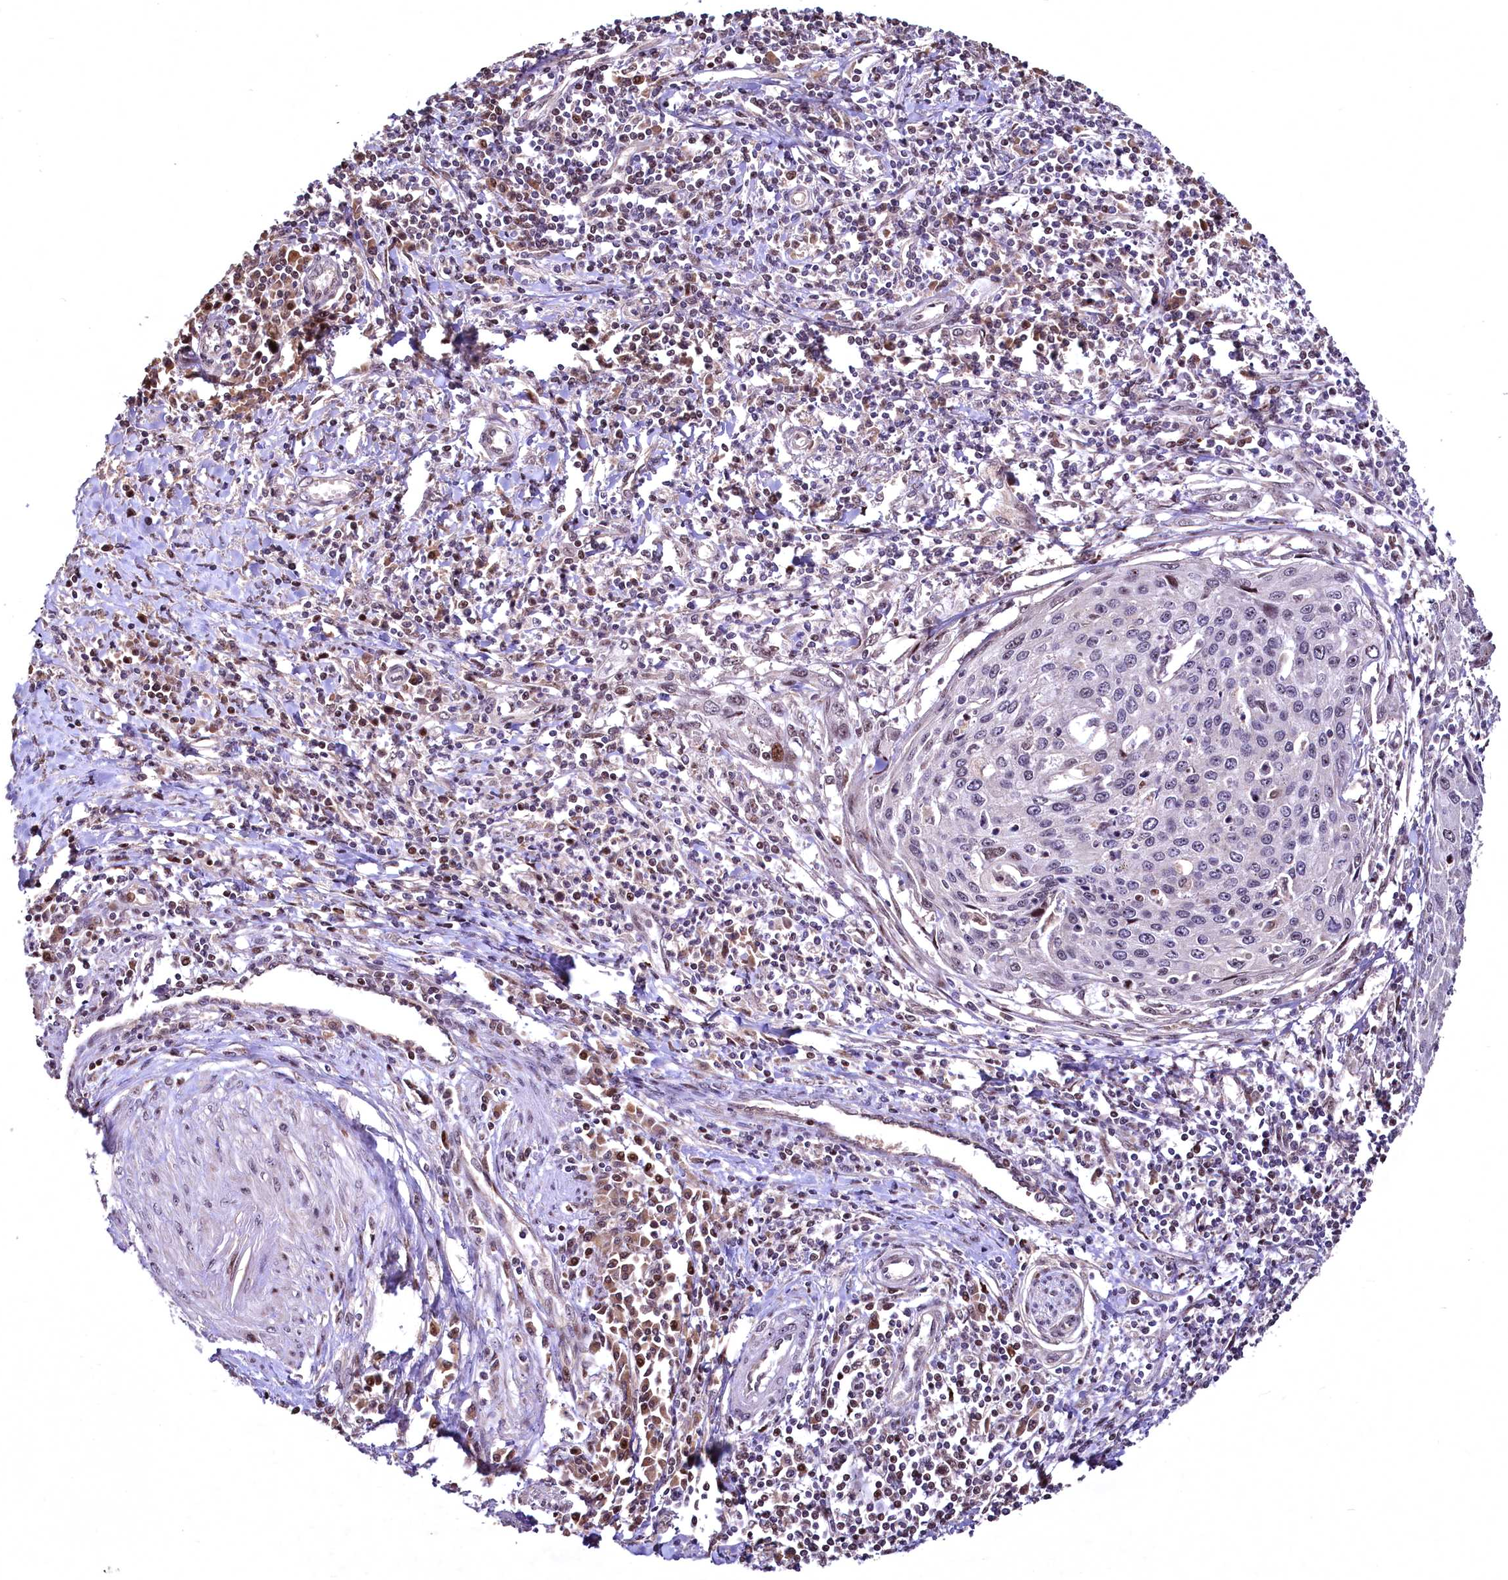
{"staining": {"intensity": "negative", "quantity": "none", "location": "none"}, "tissue": "cervical cancer", "cell_type": "Tumor cells", "image_type": "cancer", "snomed": [{"axis": "morphology", "description": "Squamous cell carcinoma, NOS"}, {"axis": "topography", "description": "Cervix"}], "caption": "Cervical cancer was stained to show a protein in brown. There is no significant positivity in tumor cells.", "gene": "N4BP2L1", "patient": {"sex": "female", "age": 32}}